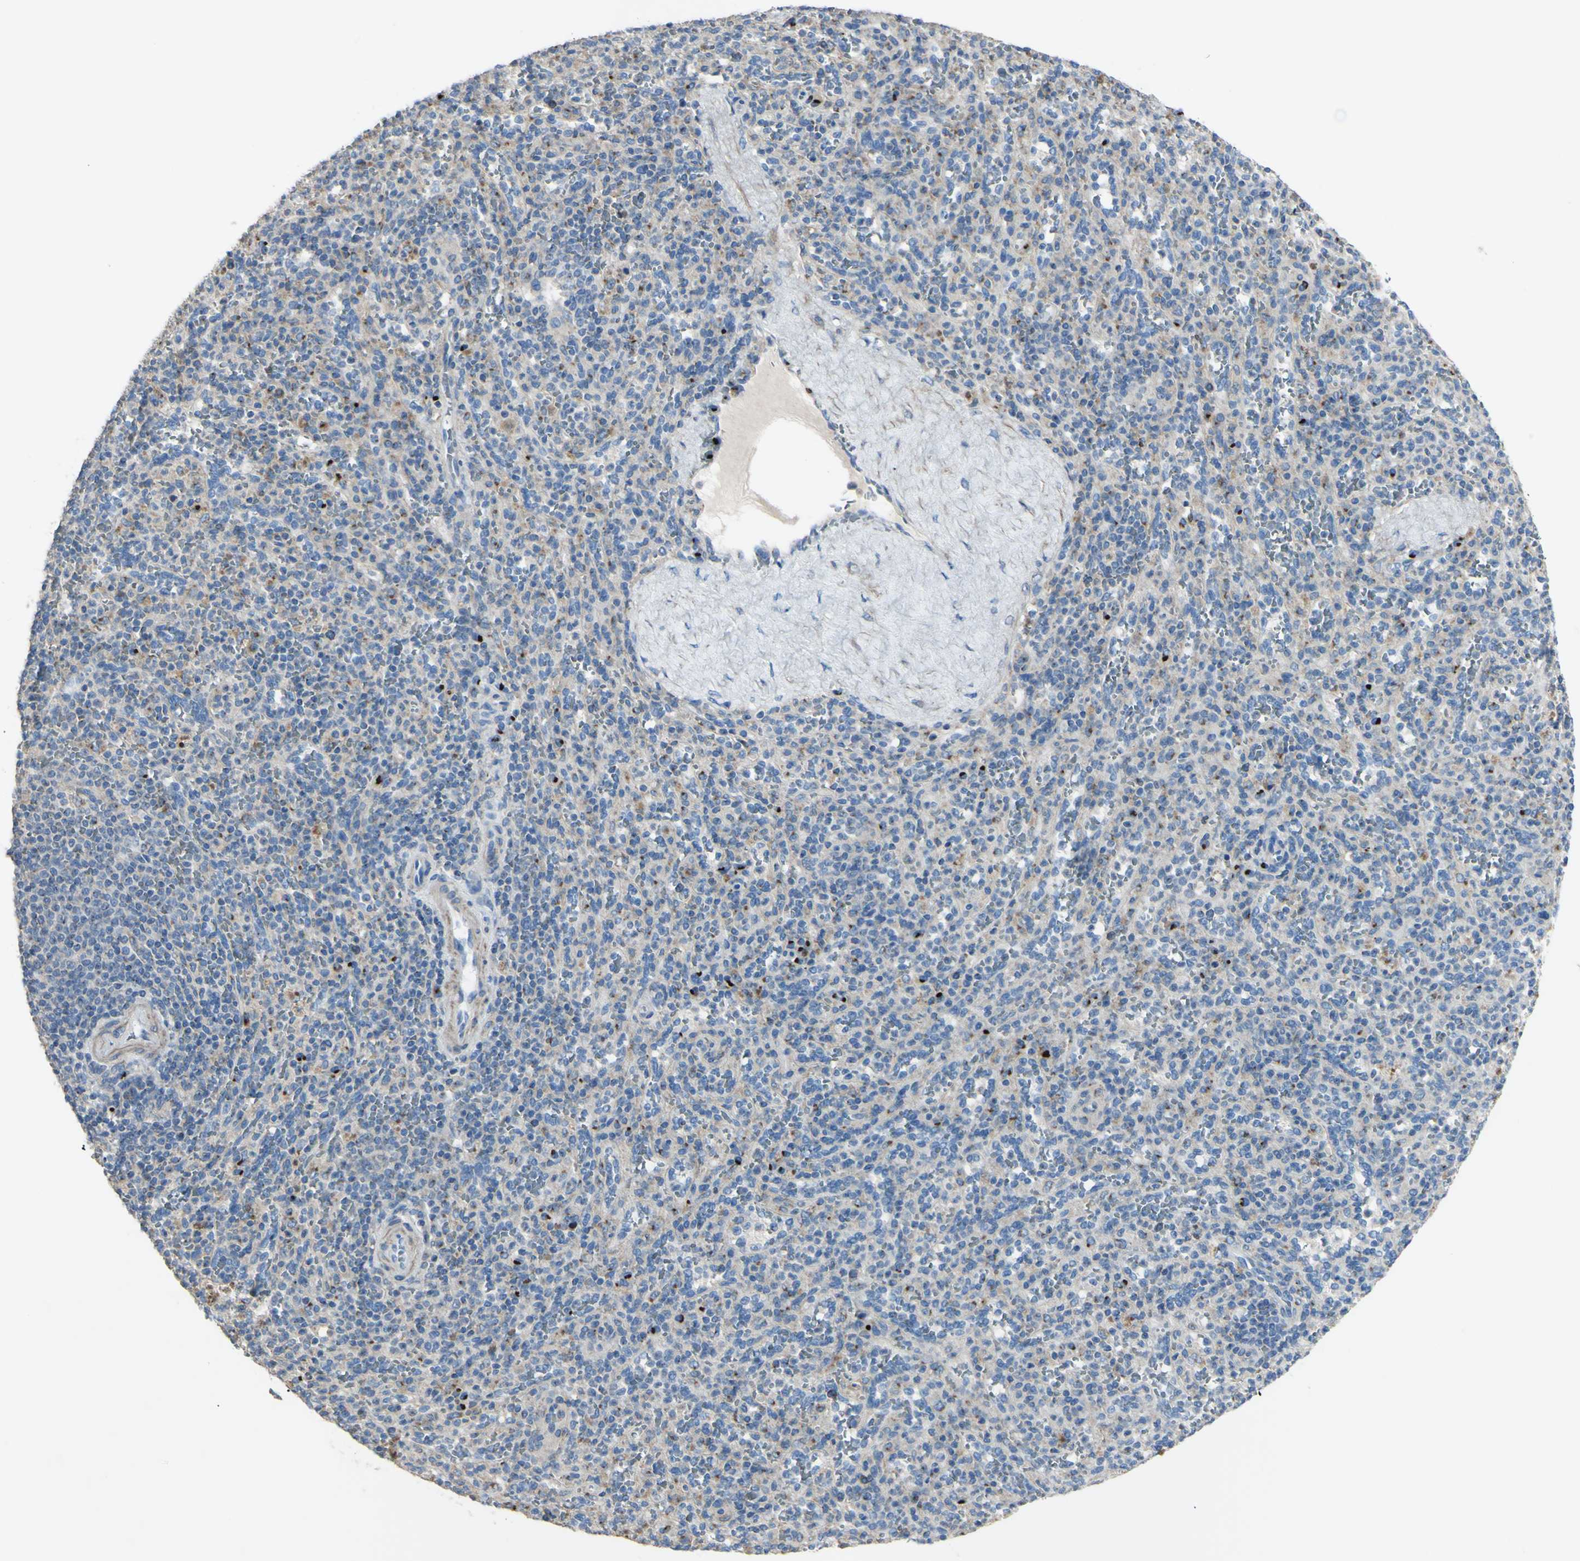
{"staining": {"intensity": "weak", "quantity": "25%-75%", "location": "cytoplasmic/membranous"}, "tissue": "spleen", "cell_type": "Cells in red pulp", "image_type": "normal", "snomed": [{"axis": "morphology", "description": "Normal tissue, NOS"}, {"axis": "topography", "description": "Spleen"}], "caption": "Human spleen stained with a brown dye shows weak cytoplasmic/membranous positive expression in about 25%-75% of cells in red pulp.", "gene": "B4GALT3", "patient": {"sex": "male", "age": 36}}